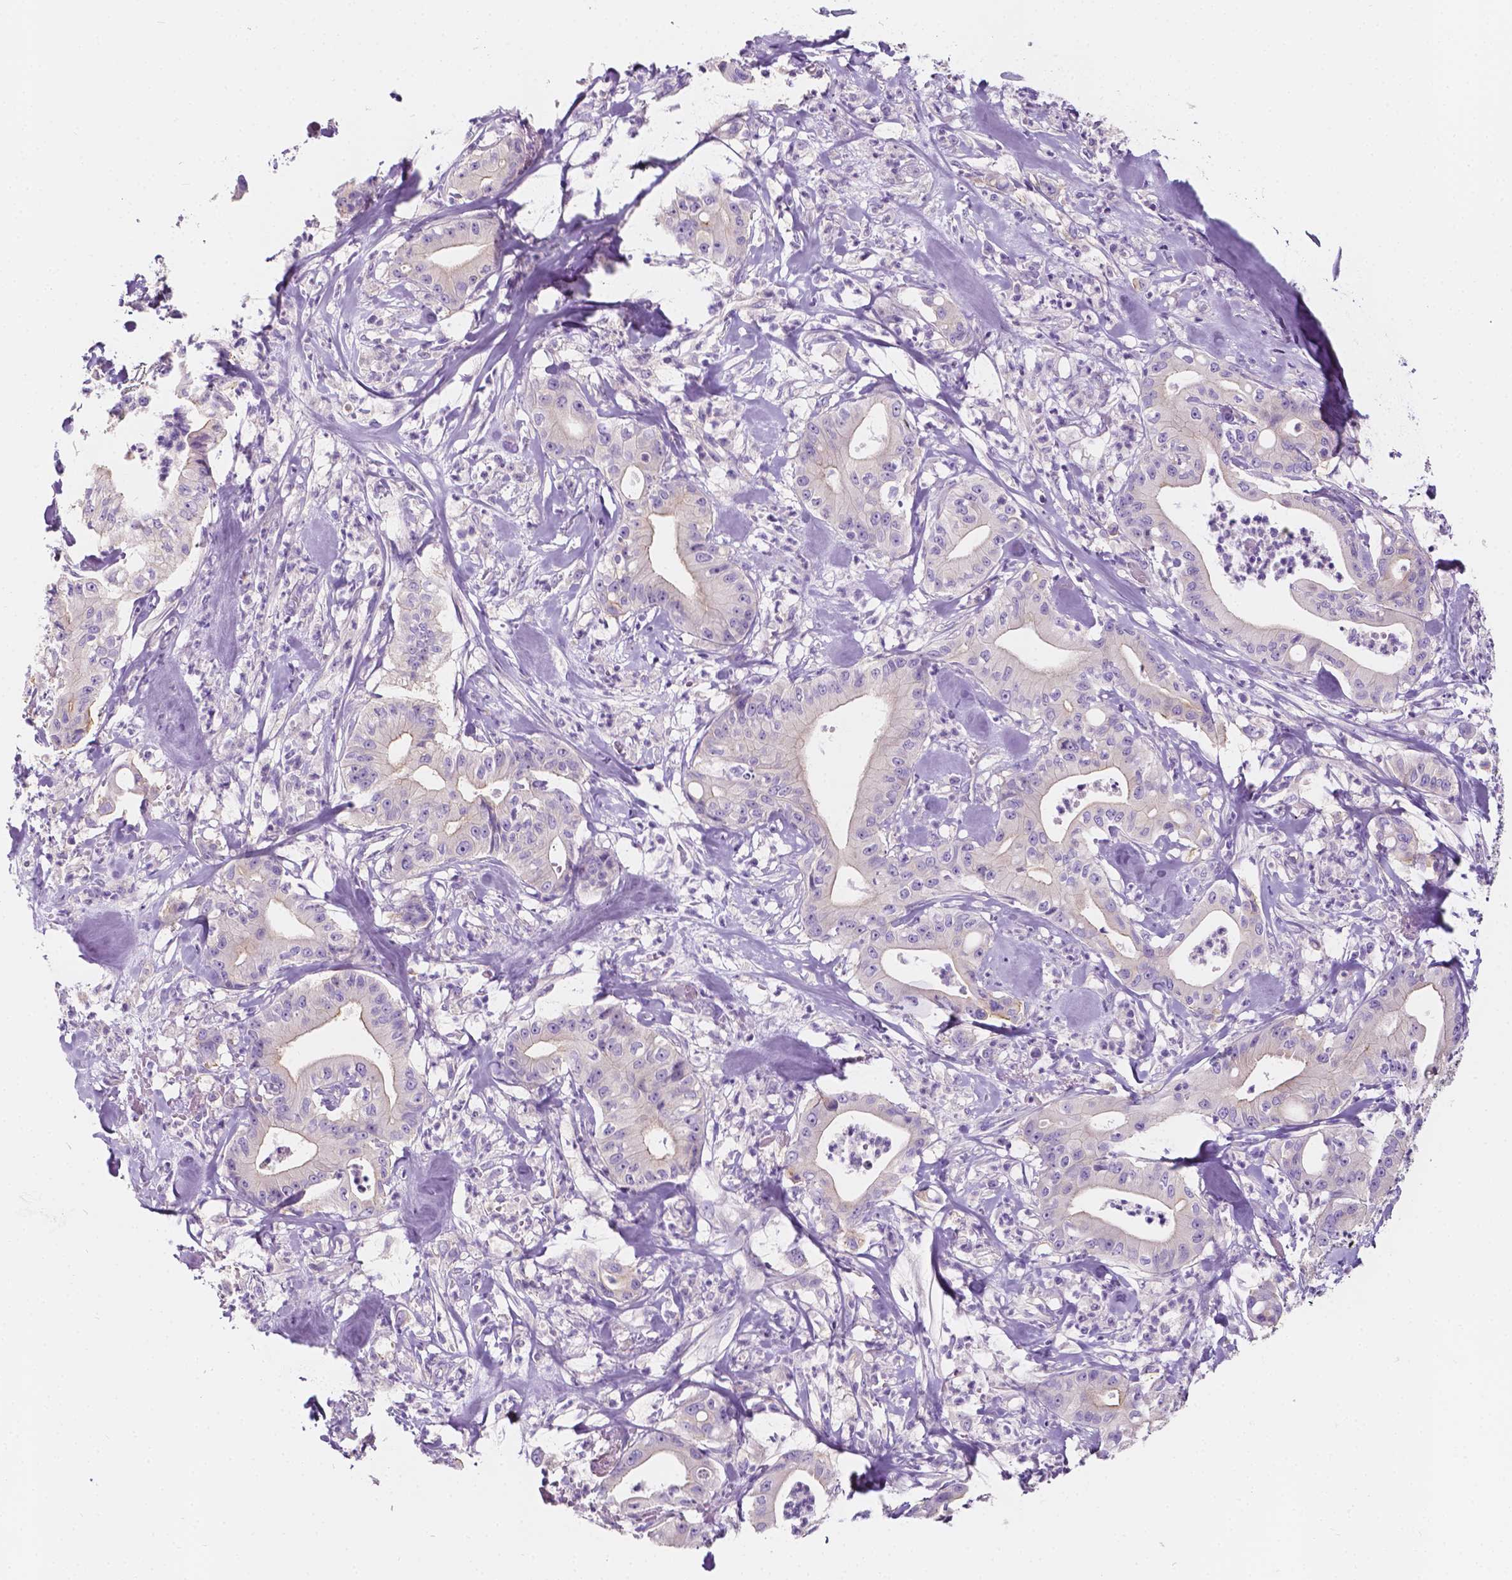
{"staining": {"intensity": "negative", "quantity": "none", "location": "none"}, "tissue": "pancreatic cancer", "cell_type": "Tumor cells", "image_type": "cancer", "snomed": [{"axis": "morphology", "description": "Adenocarcinoma, NOS"}, {"axis": "topography", "description": "Pancreas"}], "caption": "Tumor cells are negative for brown protein staining in adenocarcinoma (pancreatic).", "gene": "SIRT2", "patient": {"sex": "male", "age": 71}}